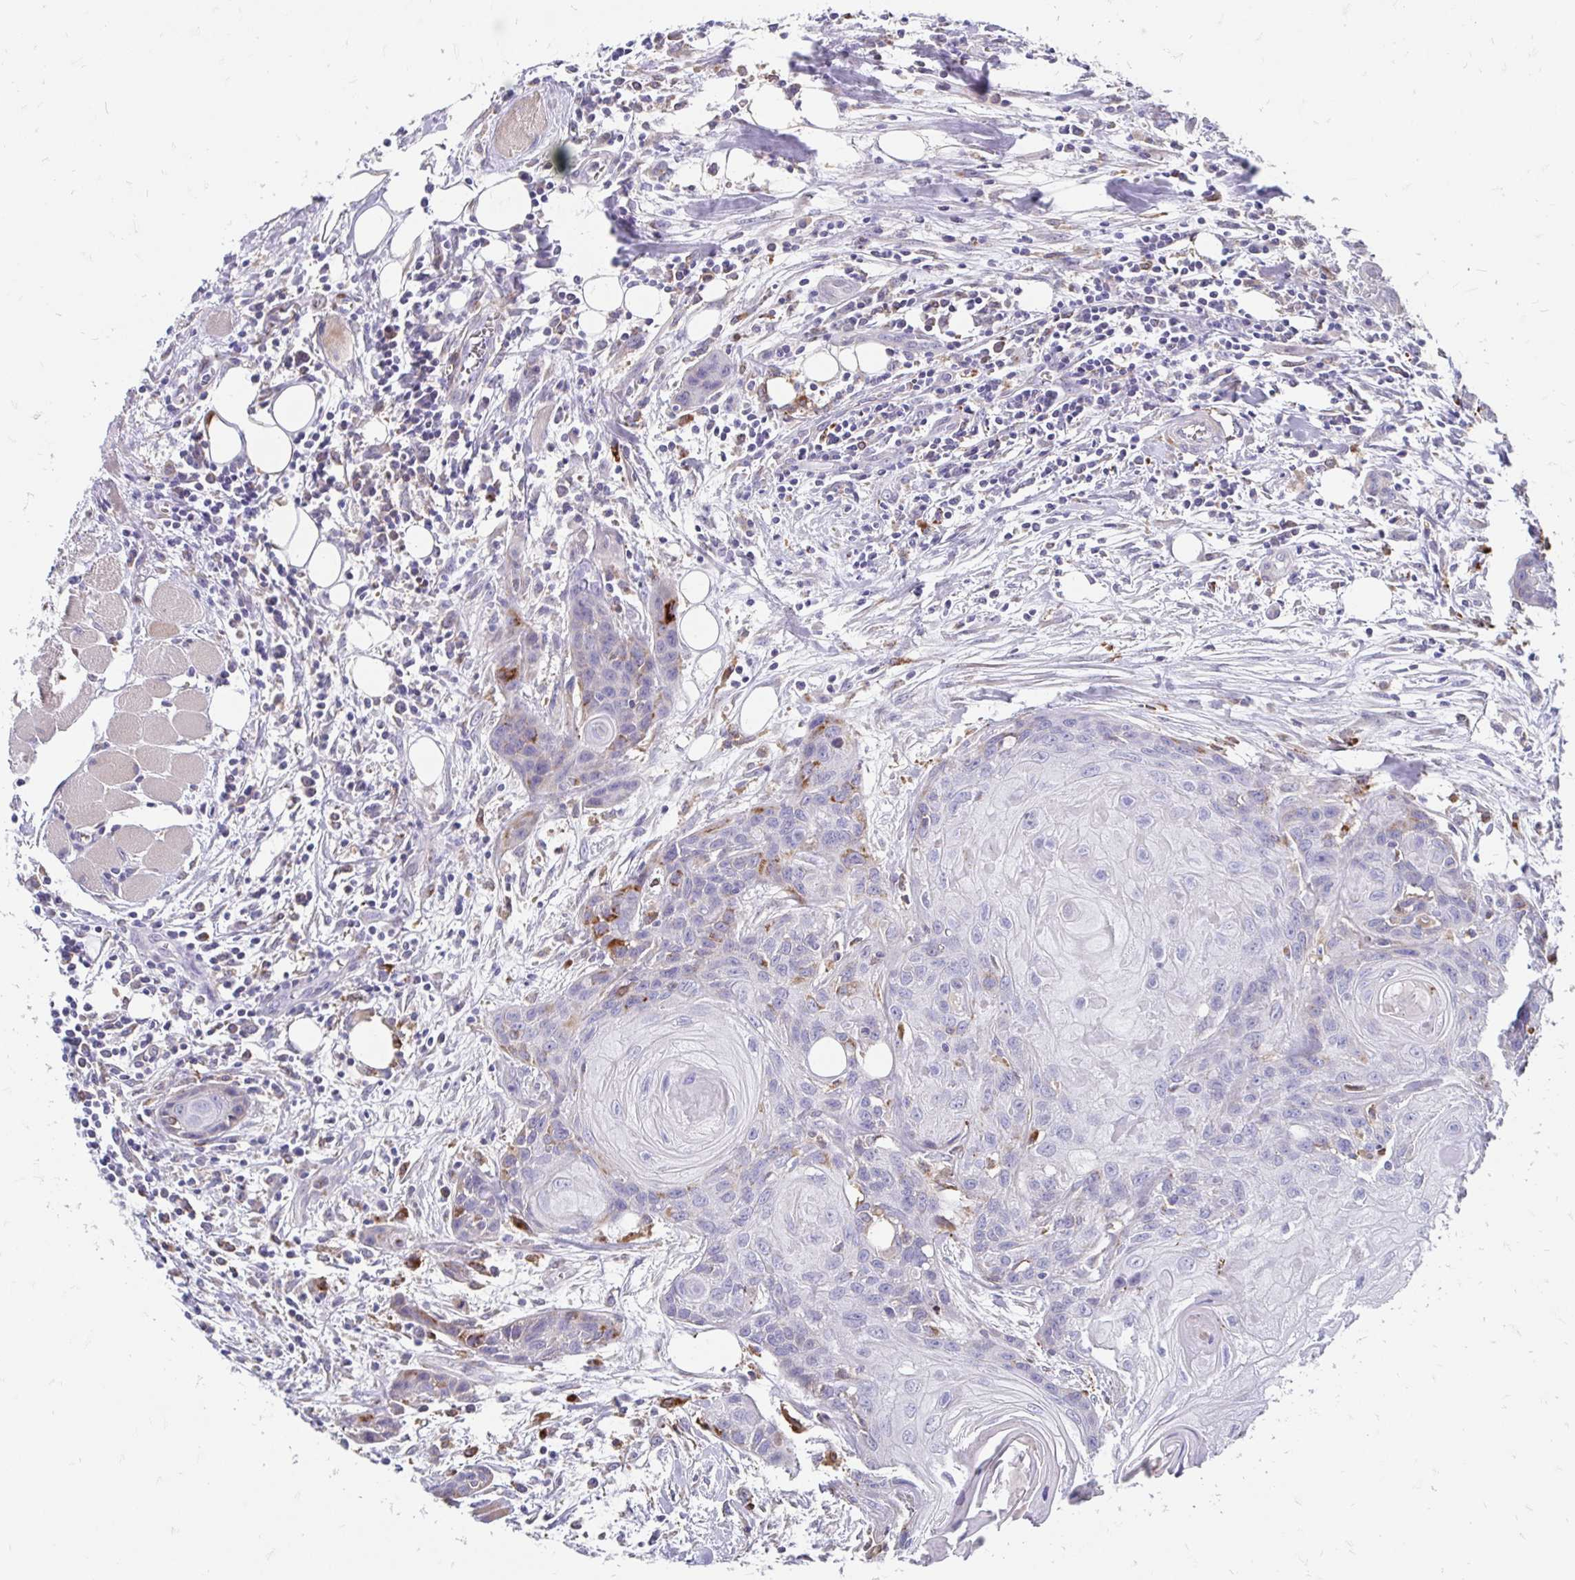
{"staining": {"intensity": "moderate", "quantity": "<25%", "location": "cytoplasmic/membranous"}, "tissue": "head and neck cancer", "cell_type": "Tumor cells", "image_type": "cancer", "snomed": [{"axis": "morphology", "description": "Squamous cell carcinoma, NOS"}, {"axis": "topography", "description": "Oral tissue"}, {"axis": "topography", "description": "Head-Neck"}], "caption": "Protein staining by immunohistochemistry (IHC) displays moderate cytoplasmic/membranous staining in about <25% of tumor cells in head and neck cancer.", "gene": "CDKL1", "patient": {"sex": "male", "age": 58}}